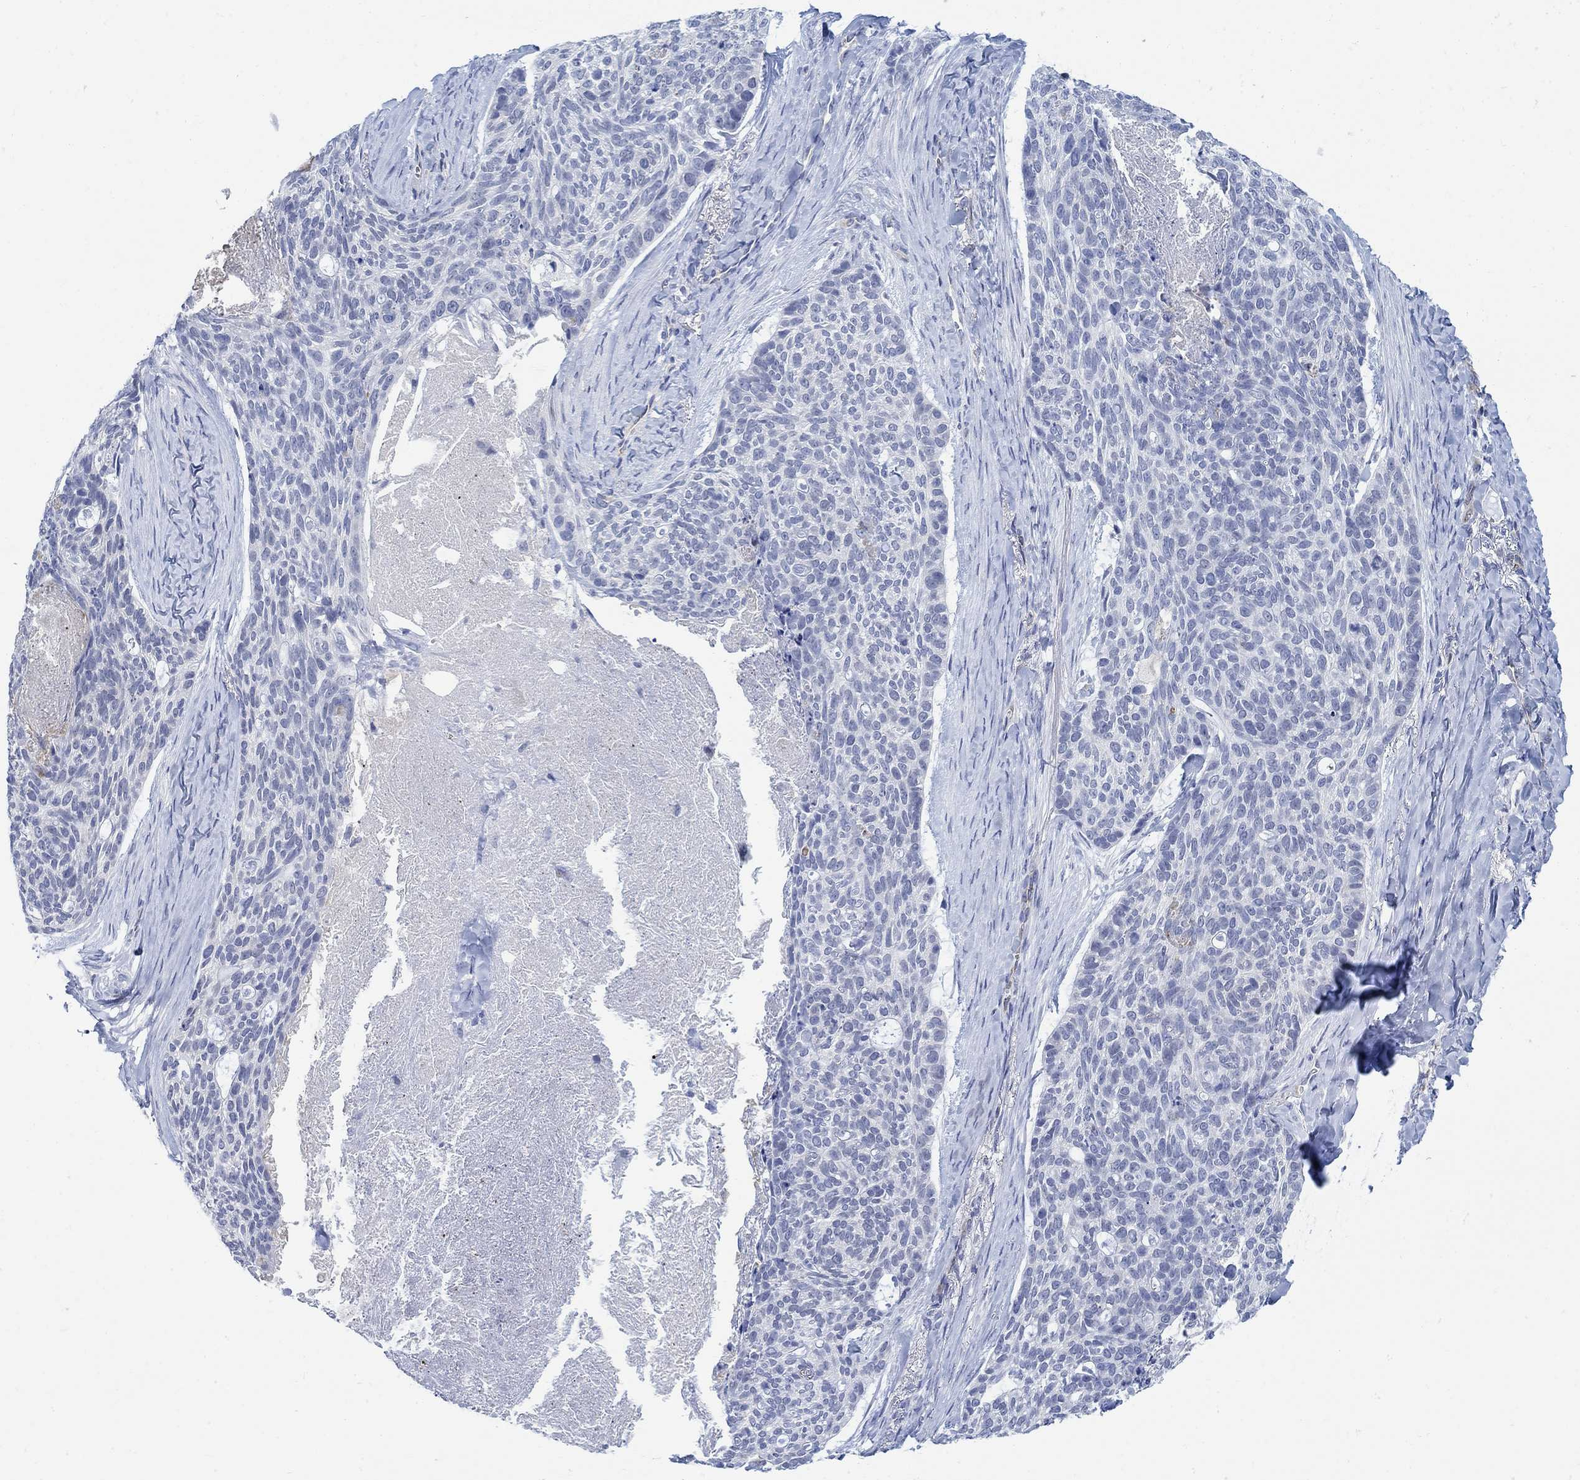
{"staining": {"intensity": "negative", "quantity": "none", "location": "none"}, "tissue": "skin cancer", "cell_type": "Tumor cells", "image_type": "cancer", "snomed": [{"axis": "morphology", "description": "Basal cell carcinoma"}, {"axis": "topography", "description": "Skin"}], "caption": "The photomicrograph shows no significant expression in tumor cells of skin cancer.", "gene": "PHF21B", "patient": {"sex": "female", "age": 69}}